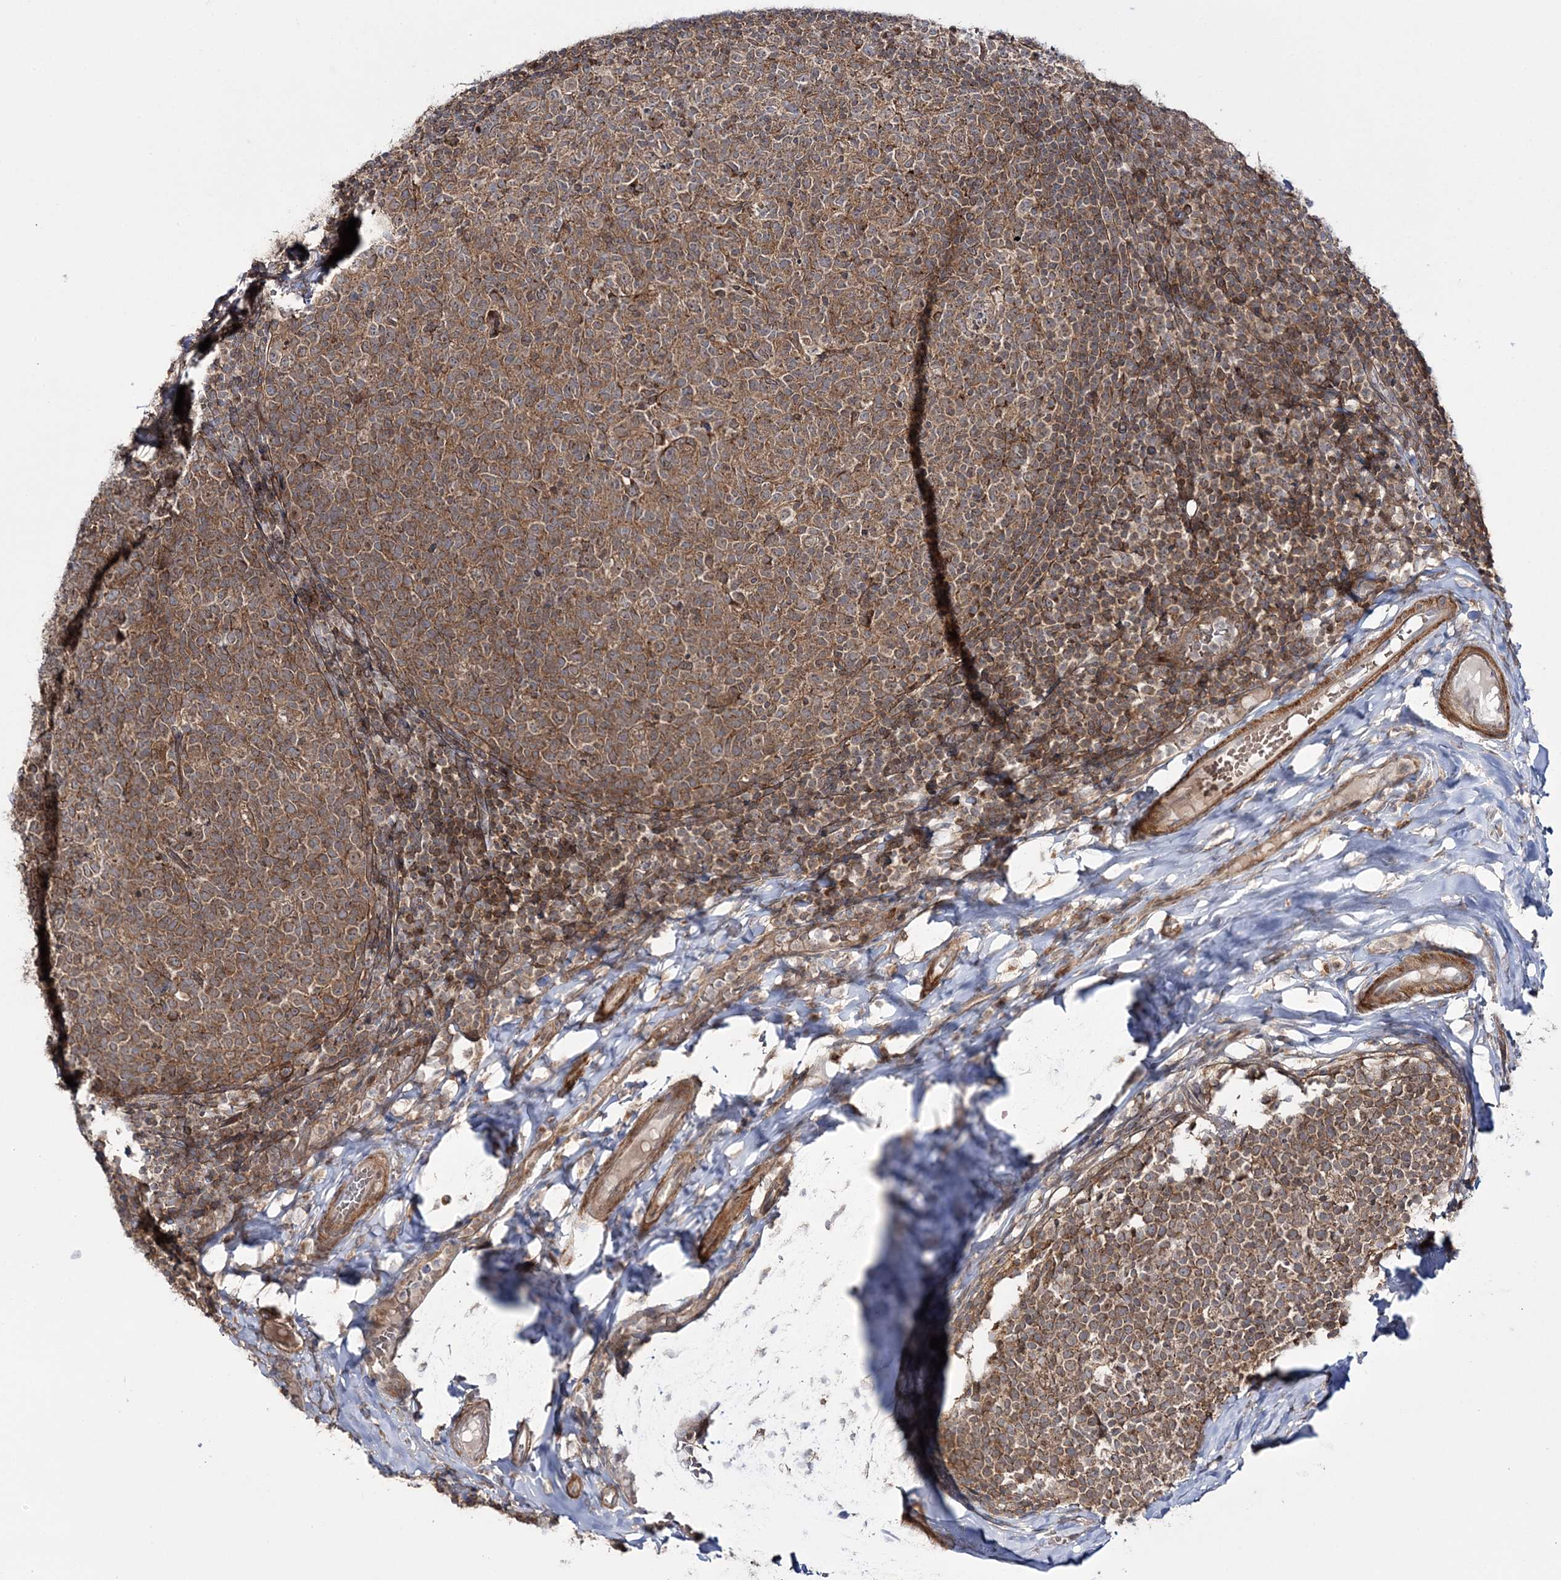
{"staining": {"intensity": "moderate", "quantity": ">75%", "location": "cytoplasmic/membranous"}, "tissue": "tonsil", "cell_type": "Germinal center cells", "image_type": "normal", "snomed": [{"axis": "morphology", "description": "Normal tissue, NOS"}, {"axis": "topography", "description": "Tonsil"}], "caption": "Immunohistochemical staining of unremarkable human tonsil demonstrates medium levels of moderate cytoplasmic/membranous positivity in about >75% of germinal center cells.", "gene": "MOCS2", "patient": {"sex": "female", "age": 19}}